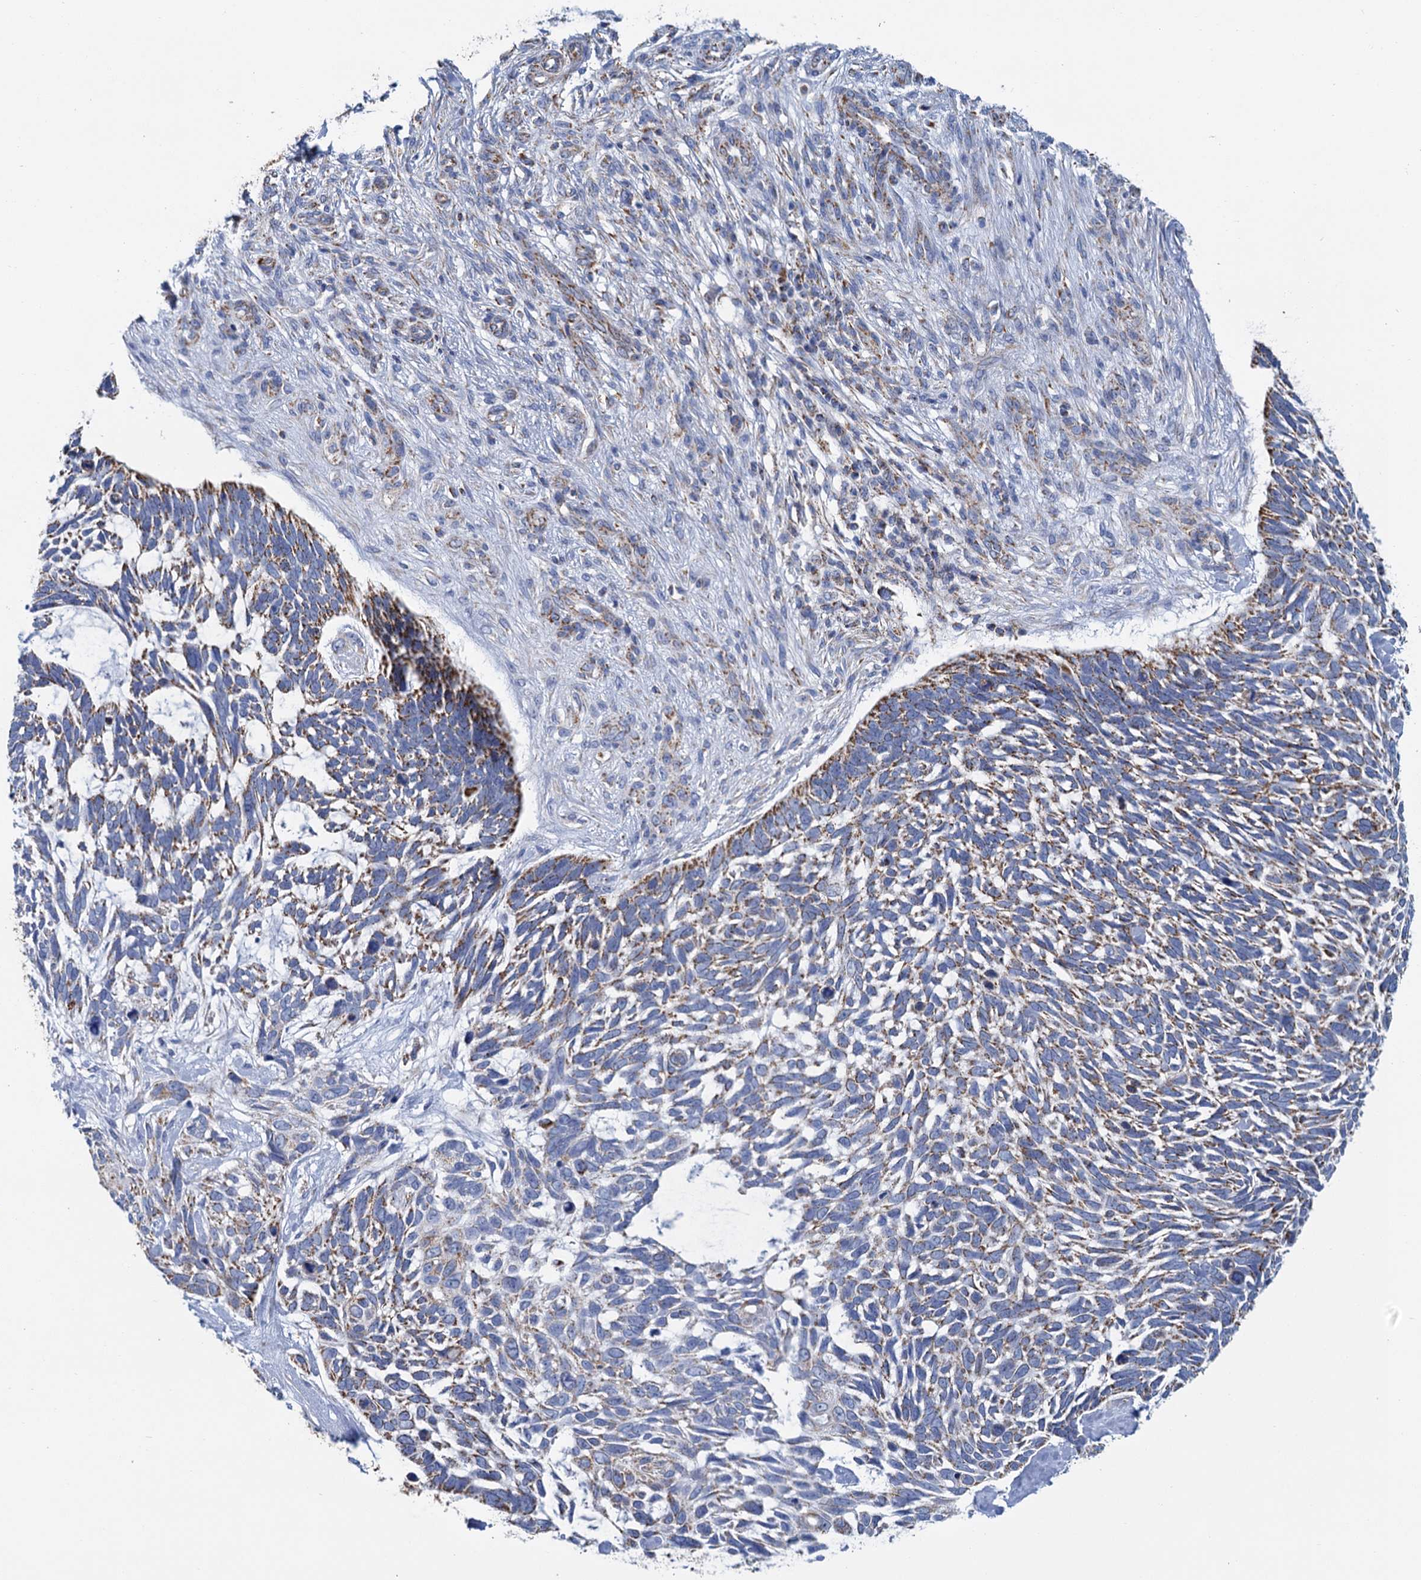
{"staining": {"intensity": "moderate", "quantity": "25%-75%", "location": "cytoplasmic/membranous"}, "tissue": "skin cancer", "cell_type": "Tumor cells", "image_type": "cancer", "snomed": [{"axis": "morphology", "description": "Basal cell carcinoma"}, {"axis": "topography", "description": "Skin"}], "caption": "There is medium levels of moderate cytoplasmic/membranous staining in tumor cells of skin basal cell carcinoma, as demonstrated by immunohistochemical staining (brown color).", "gene": "CCP110", "patient": {"sex": "male", "age": 88}}